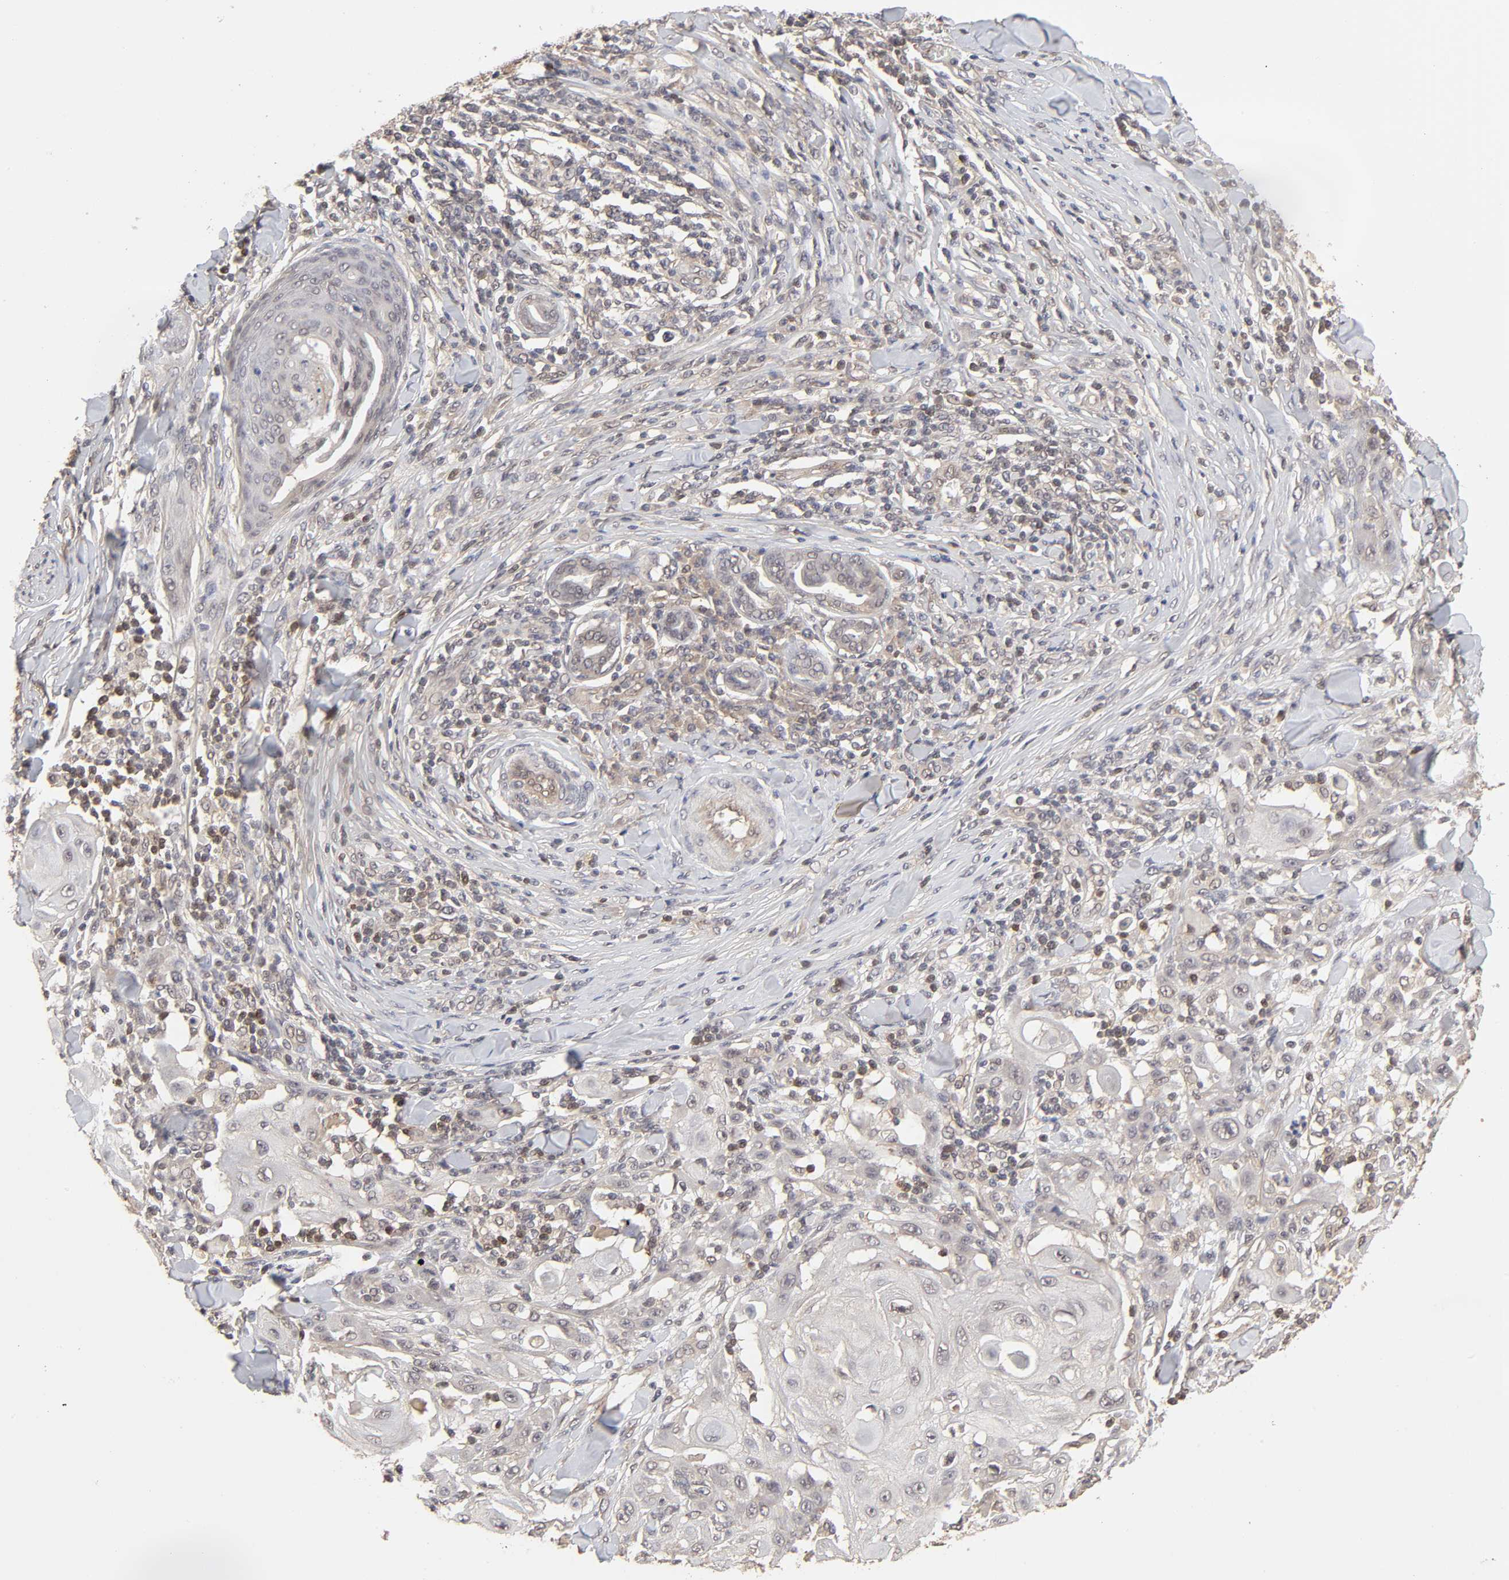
{"staining": {"intensity": "weak", "quantity": ">75%", "location": "cytoplasmic/membranous"}, "tissue": "skin cancer", "cell_type": "Tumor cells", "image_type": "cancer", "snomed": [{"axis": "morphology", "description": "Squamous cell carcinoma, NOS"}, {"axis": "topography", "description": "Skin"}], "caption": "Immunohistochemistry staining of skin cancer (squamous cell carcinoma), which exhibits low levels of weak cytoplasmic/membranous staining in approximately >75% of tumor cells indicating weak cytoplasmic/membranous protein staining. The staining was performed using DAB (3,3'-diaminobenzidine) (brown) for protein detection and nuclei were counterstained in hematoxylin (blue).", "gene": "MAPK1", "patient": {"sex": "male", "age": 24}}